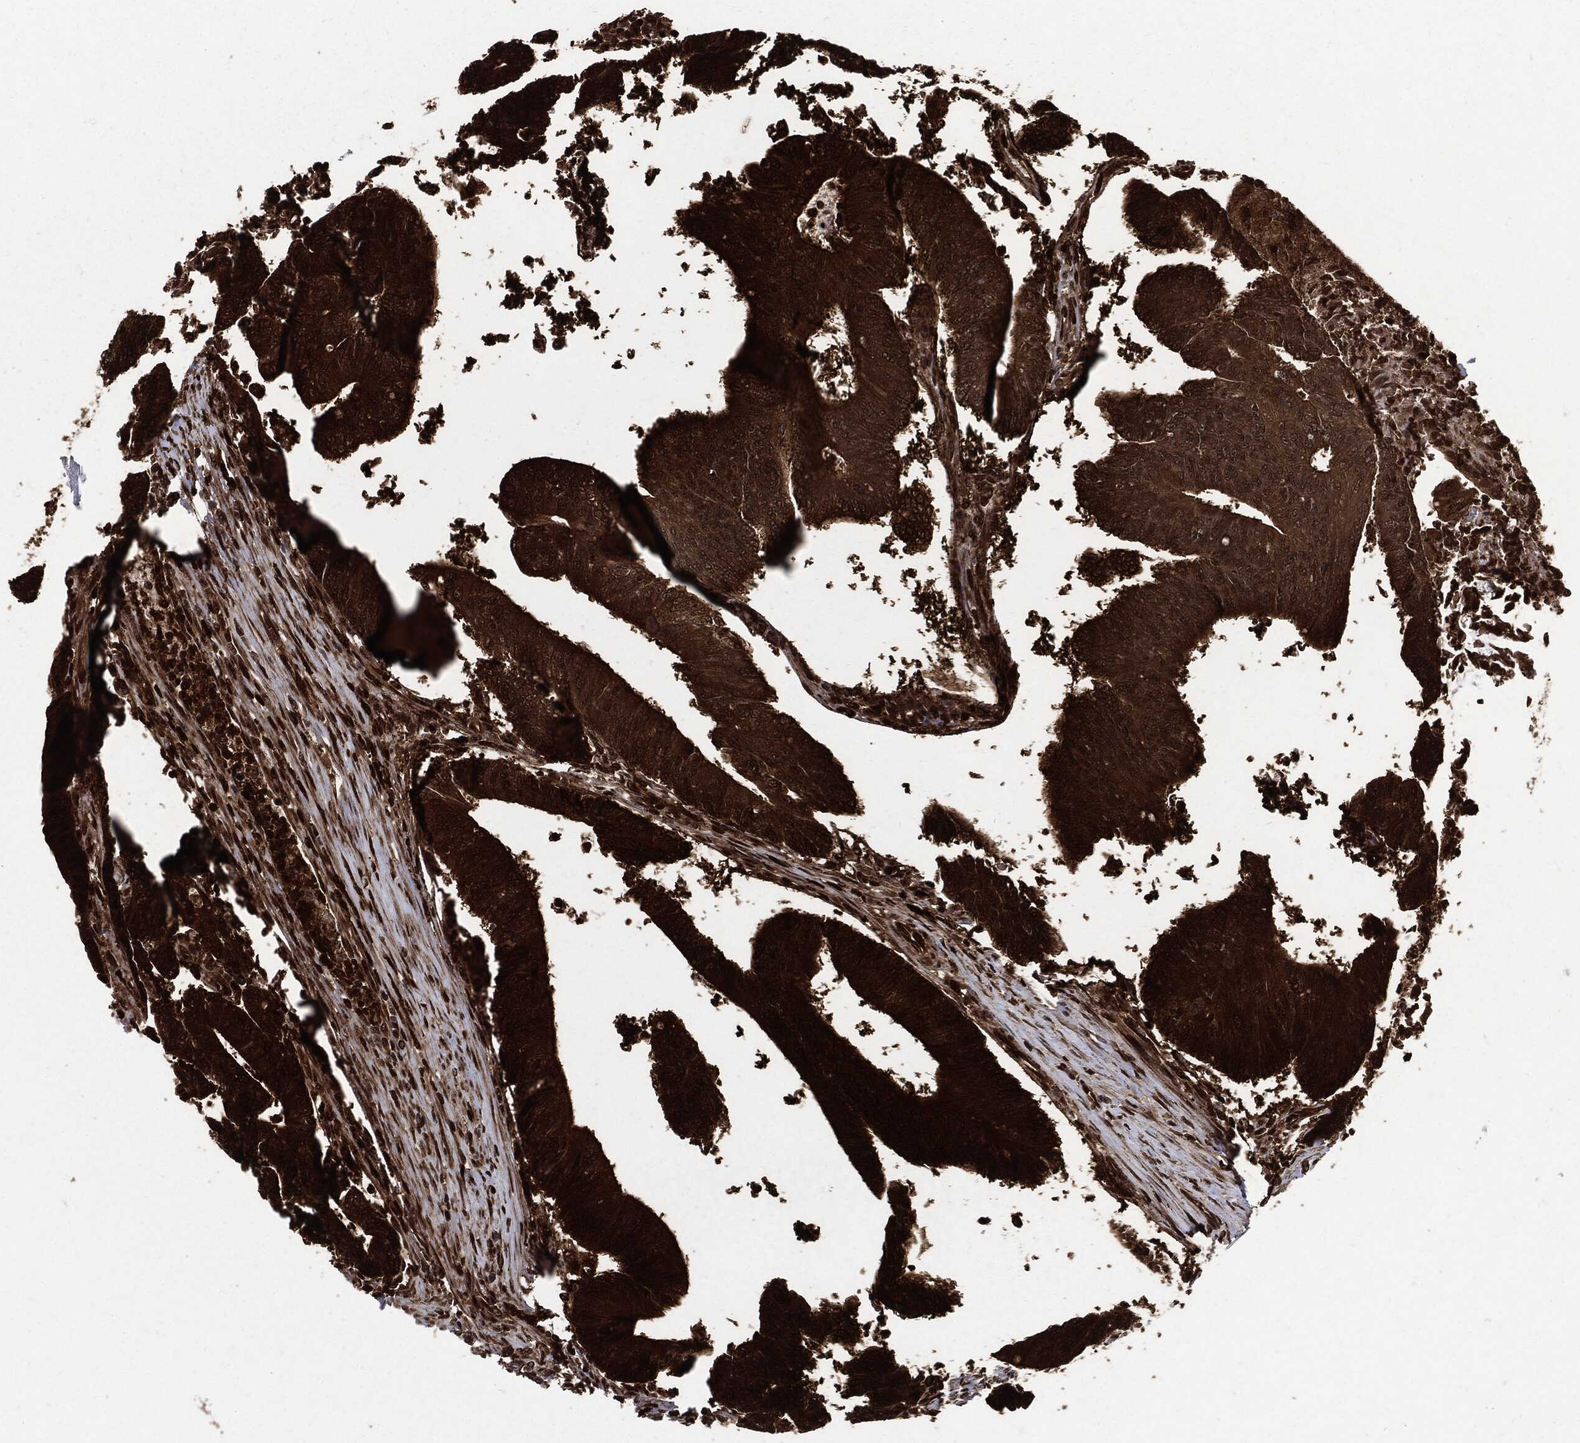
{"staining": {"intensity": "strong", "quantity": ">75%", "location": "cytoplasmic/membranous"}, "tissue": "colorectal cancer", "cell_type": "Tumor cells", "image_type": "cancer", "snomed": [{"axis": "morphology", "description": "Adenocarcinoma, NOS"}, {"axis": "topography", "description": "Colon"}], "caption": "A photomicrograph showing strong cytoplasmic/membranous staining in about >75% of tumor cells in colorectal adenocarcinoma, as visualized by brown immunohistochemical staining.", "gene": "YWHAB", "patient": {"sex": "female", "age": 70}}